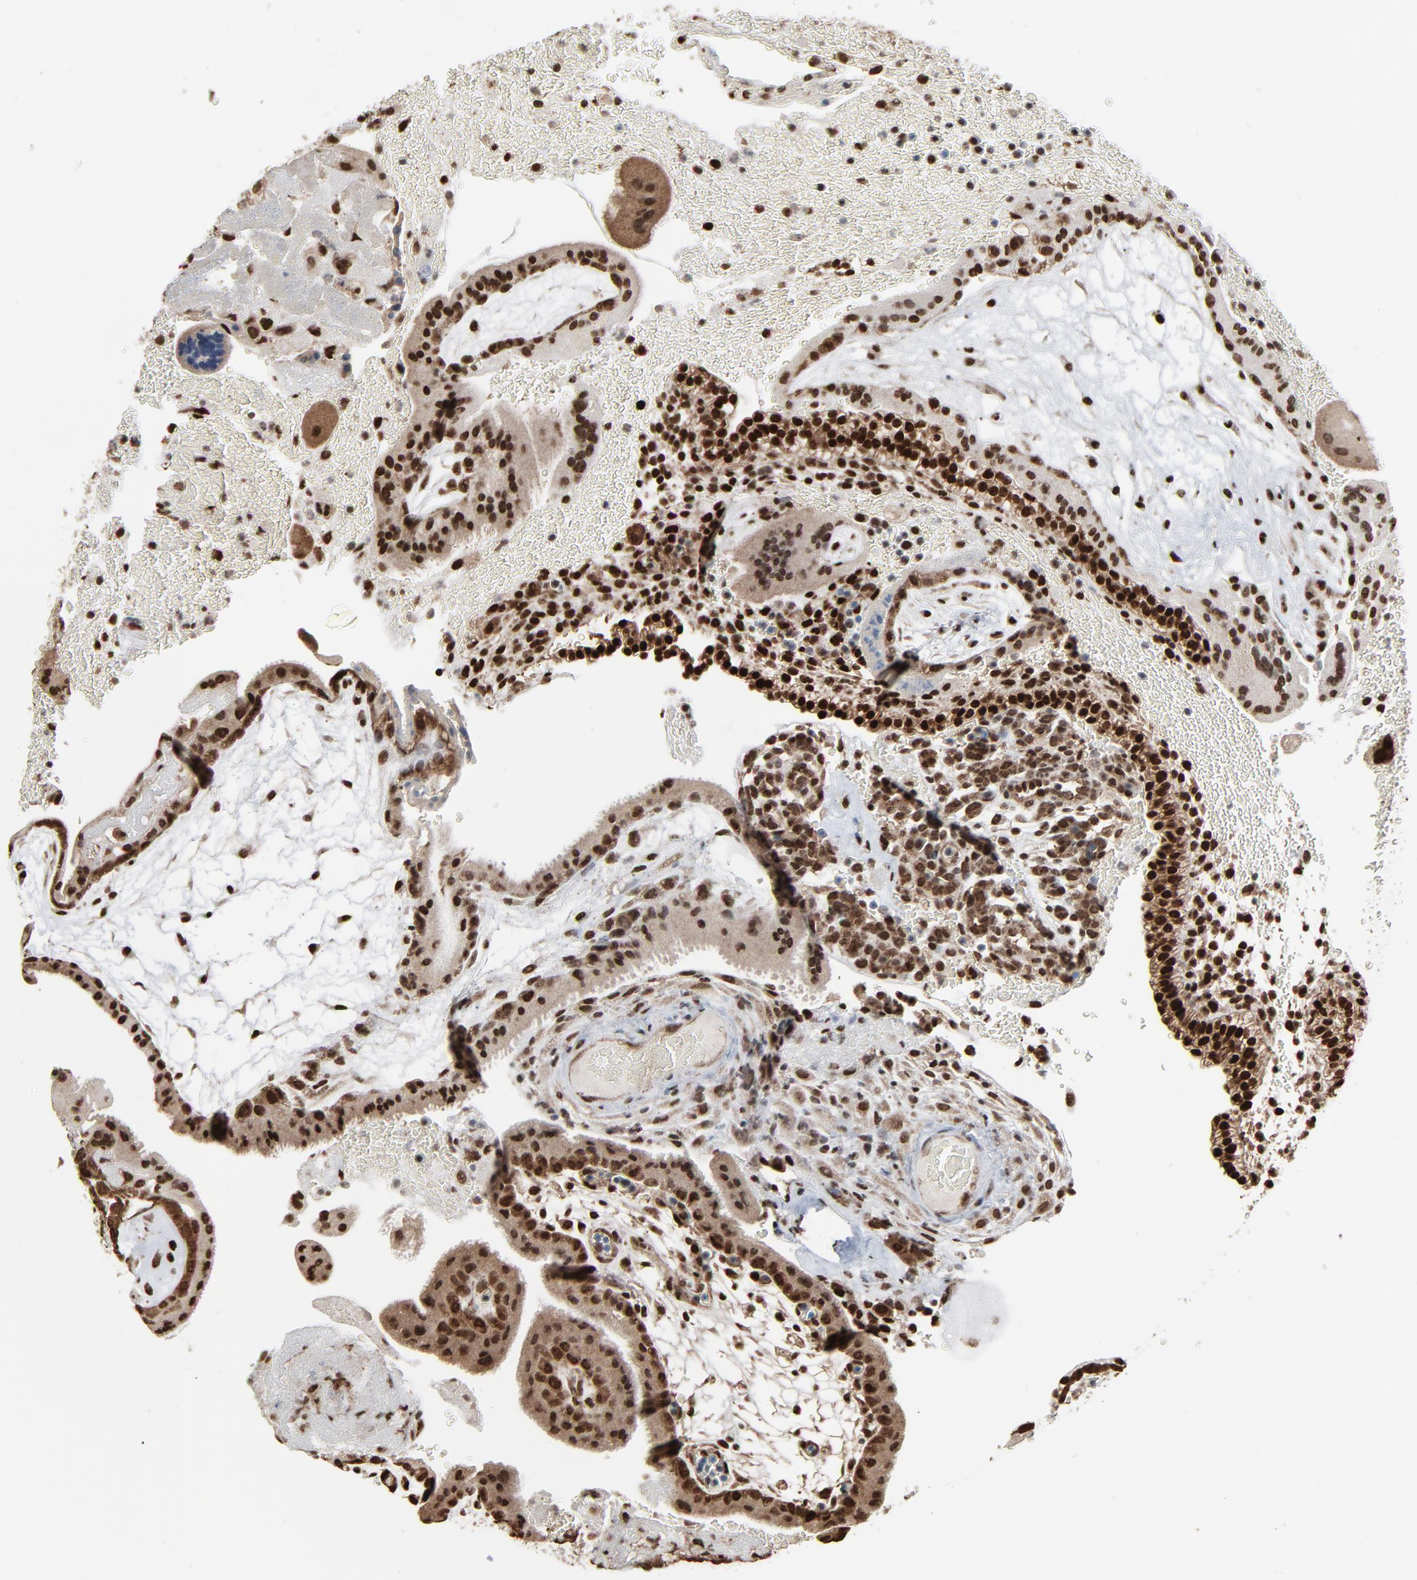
{"staining": {"intensity": "strong", "quantity": ">75%", "location": "nuclear"}, "tissue": "placenta", "cell_type": "Decidual cells", "image_type": "normal", "snomed": [{"axis": "morphology", "description": "Normal tissue, NOS"}, {"axis": "topography", "description": "Placenta"}], "caption": "Protein staining reveals strong nuclear expression in about >75% of decidual cells in benign placenta.", "gene": "MEIS2", "patient": {"sex": "female", "age": 19}}